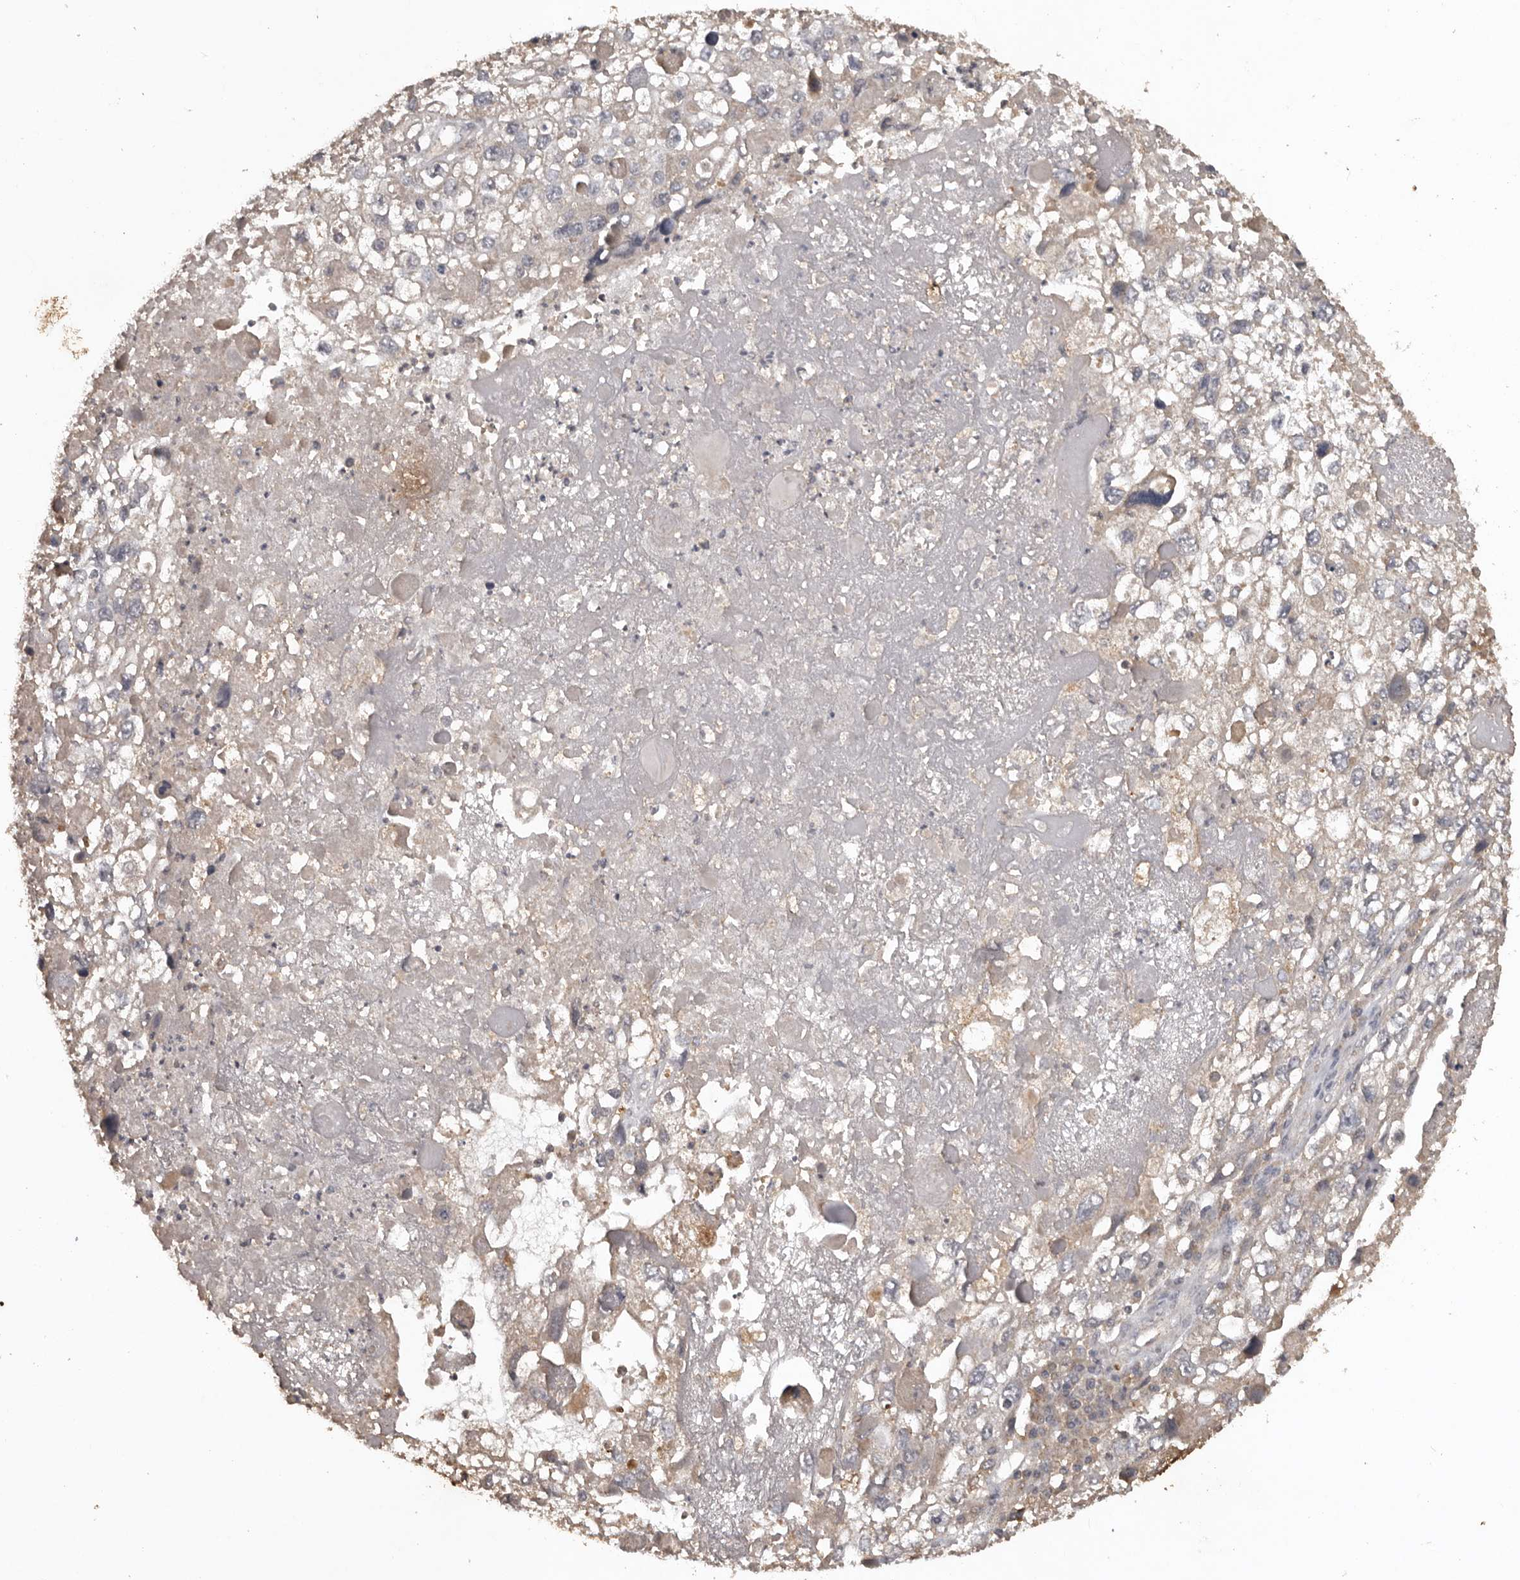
{"staining": {"intensity": "weak", "quantity": "<25%", "location": "cytoplasmic/membranous"}, "tissue": "endometrial cancer", "cell_type": "Tumor cells", "image_type": "cancer", "snomed": [{"axis": "morphology", "description": "Adenocarcinoma, NOS"}, {"axis": "topography", "description": "Endometrium"}], "caption": "Immunohistochemical staining of human adenocarcinoma (endometrial) demonstrates no significant staining in tumor cells.", "gene": "ADAMTS4", "patient": {"sex": "female", "age": 49}}